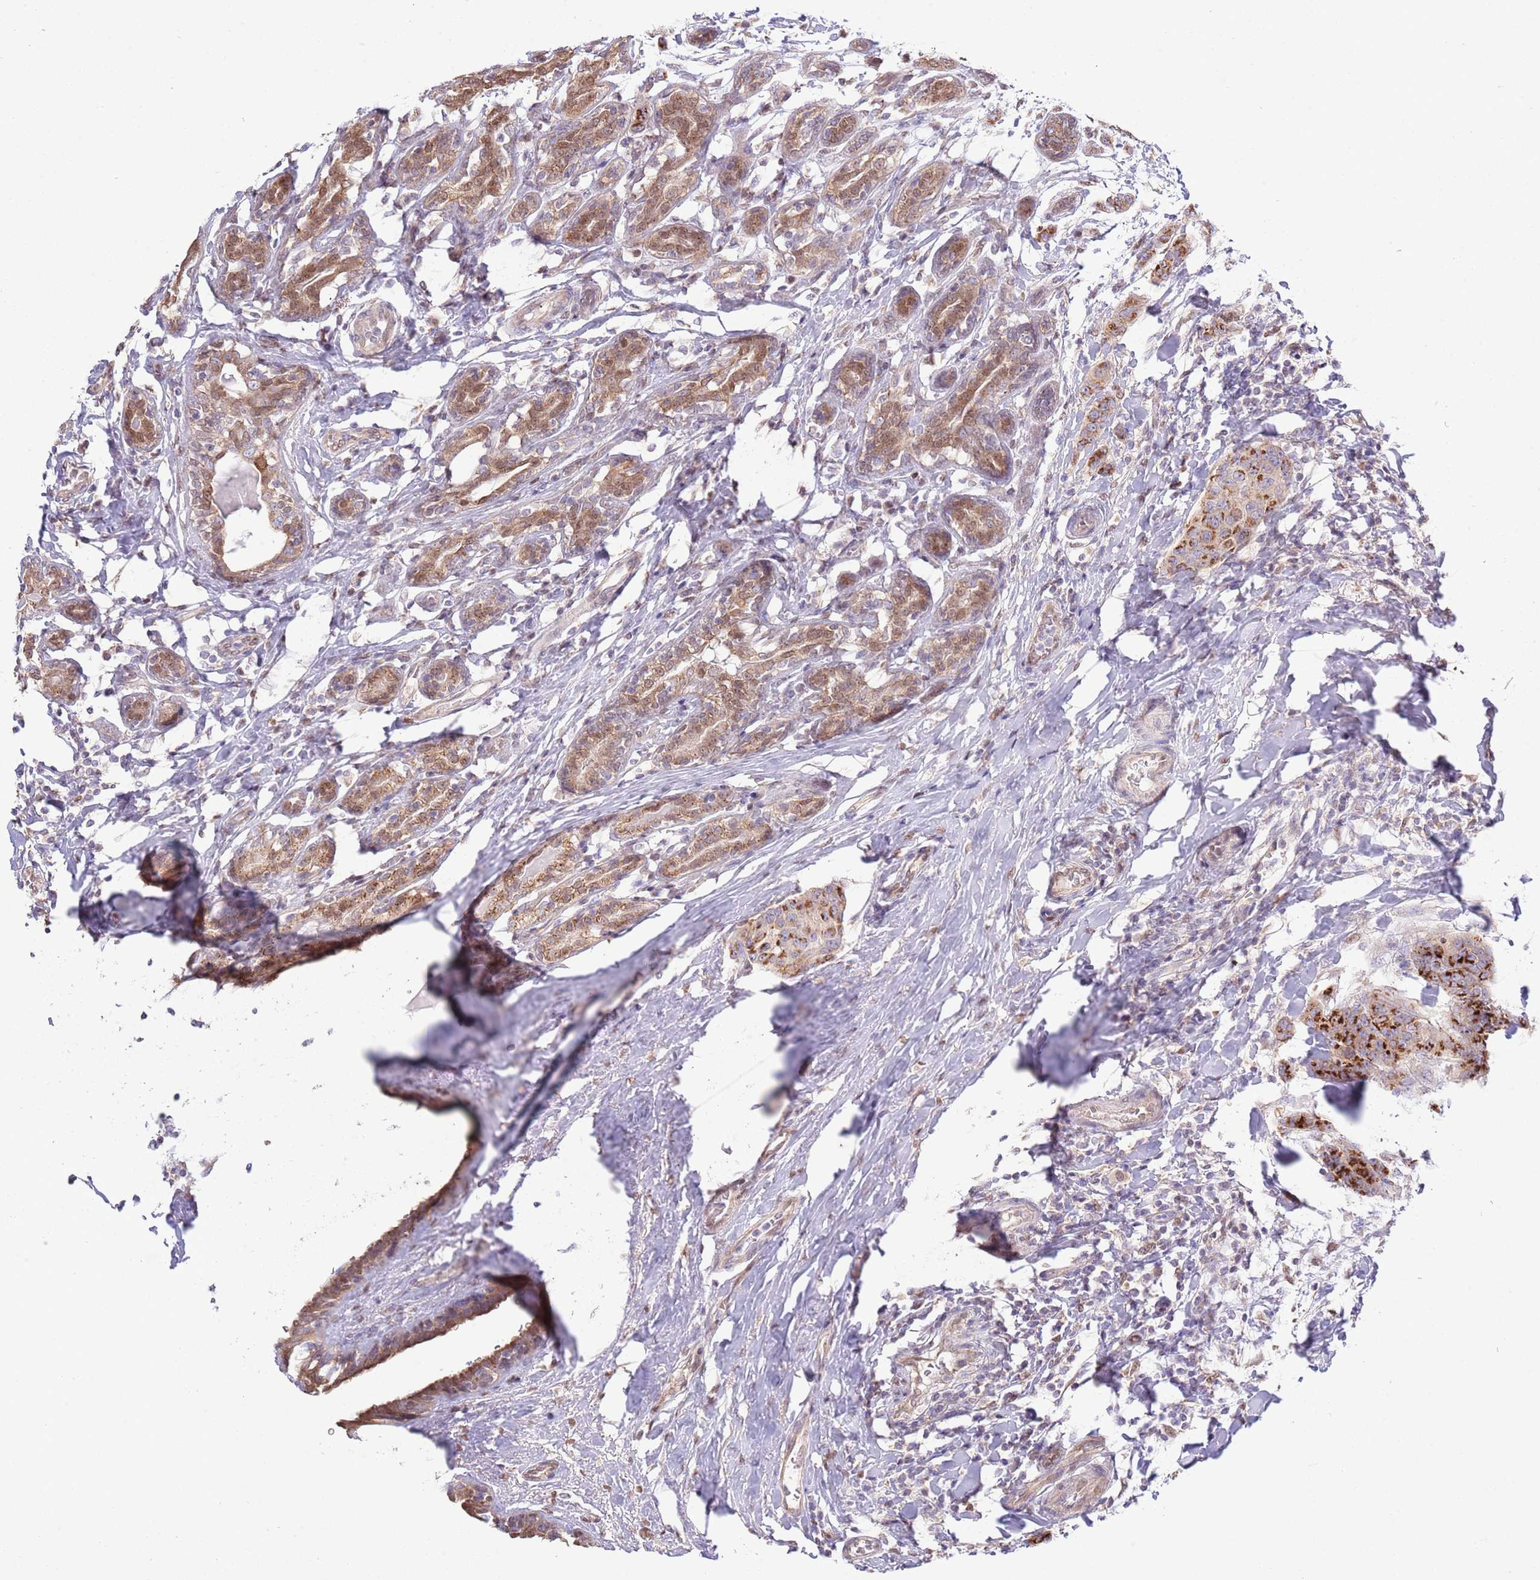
{"staining": {"intensity": "strong", "quantity": ">75%", "location": "cytoplasmic/membranous"}, "tissue": "breast cancer", "cell_type": "Tumor cells", "image_type": "cancer", "snomed": [{"axis": "morphology", "description": "Duct carcinoma"}, {"axis": "topography", "description": "Breast"}], "caption": "Immunohistochemical staining of human breast cancer shows strong cytoplasmic/membranous protein expression in about >75% of tumor cells. The staining was performed using DAB (3,3'-diaminobenzidine), with brown indicating positive protein expression. Nuclei are stained blue with hematoxylin.", "gene": "ARL2BP", "patient": {"sex": "female", "age": 40}}